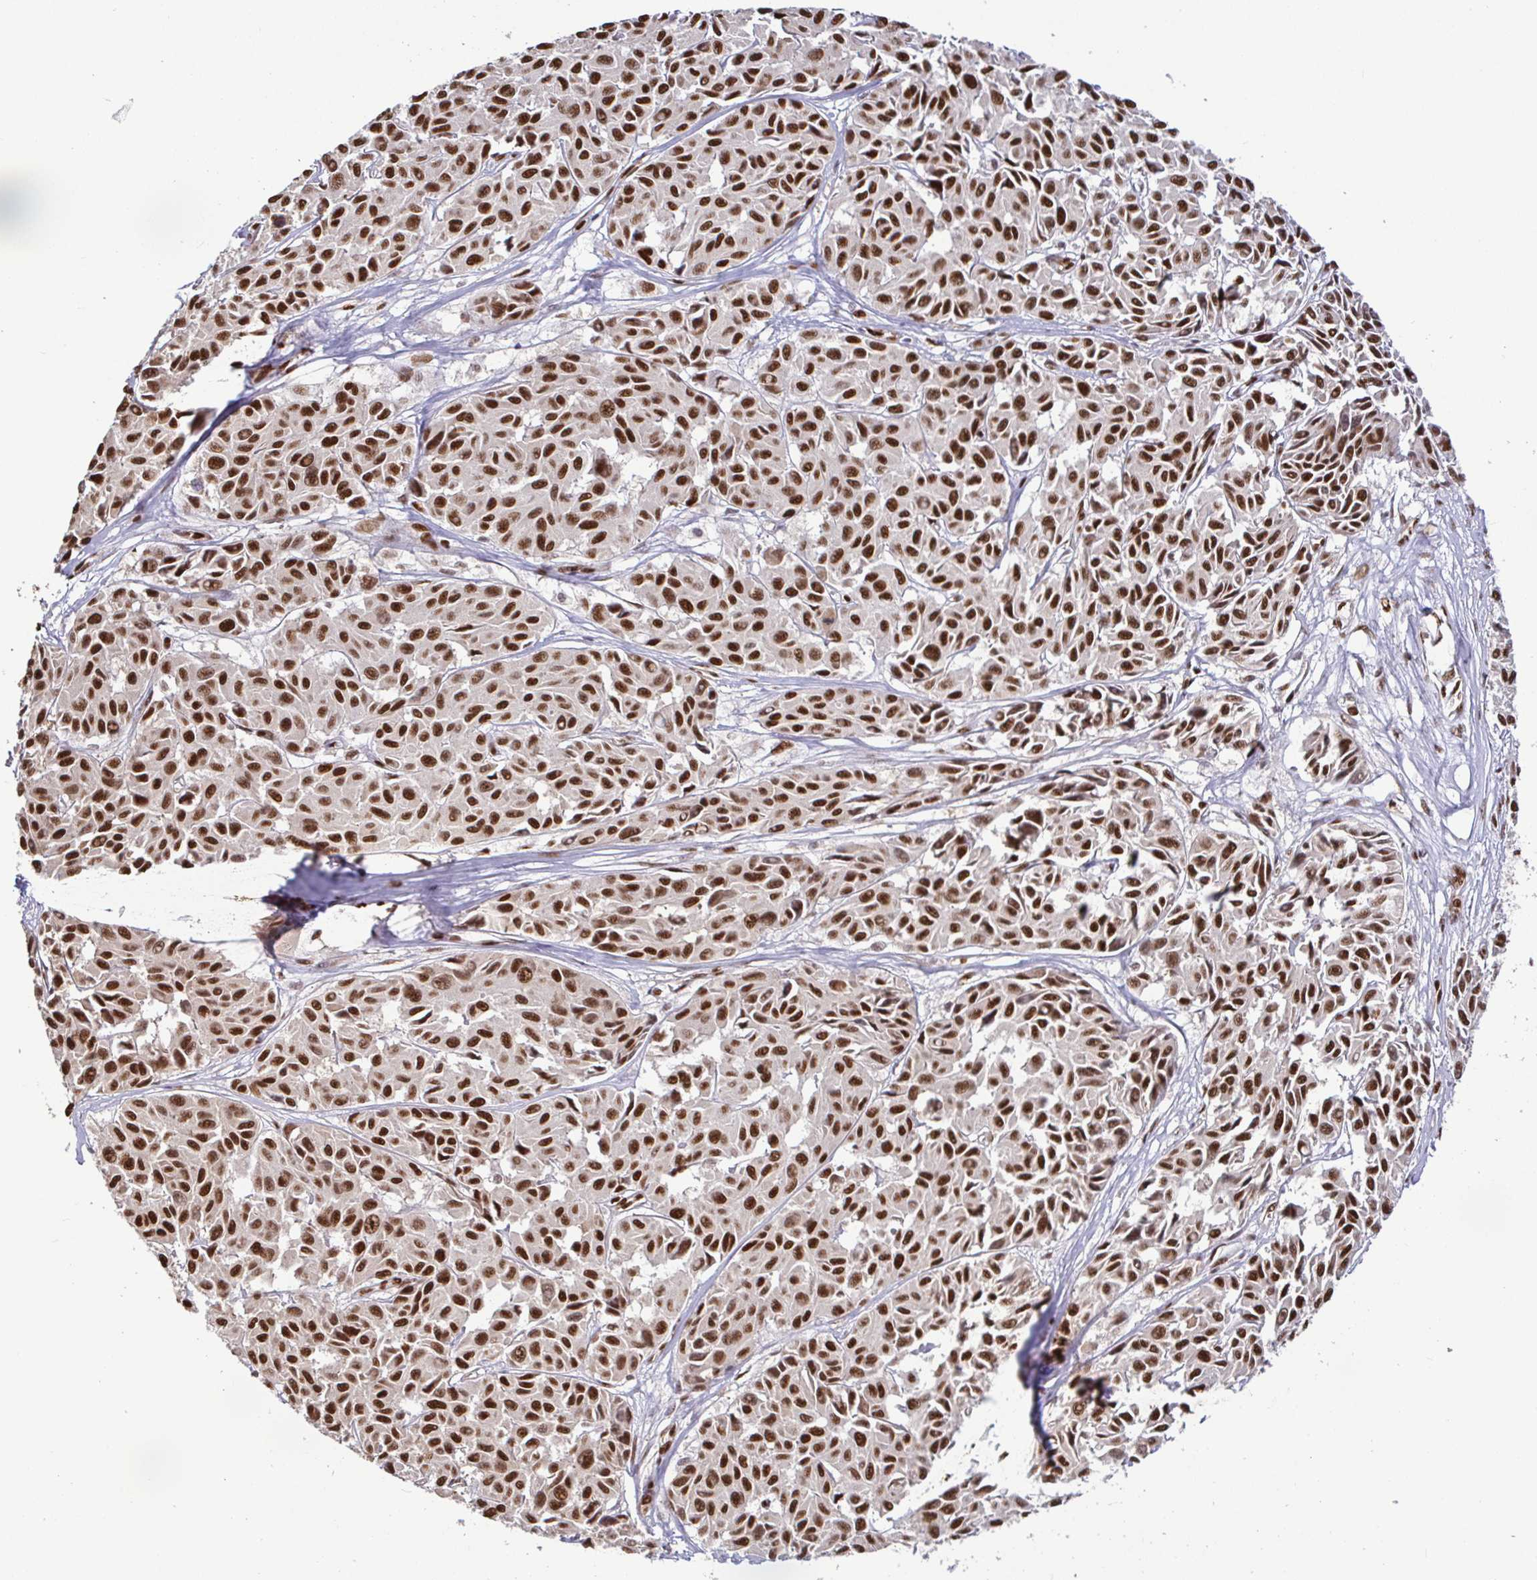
{"staining": {"intensity": "strong", "quantity": ">75%", "location": "nuclear"}, "tissue": "melanoma", "cell_type": "Tumor cells", "image_type": "cancer", "snomed": [{"axis": "morphology", "description": "Malignant melanoma, NOS"}, {"axis": "topography", "description": "Skin"}], "caption": "This histopathology image demonstrates melanoma stained with immunohistochemistry (IHC) to label a protein in brown. The nuclear of tumor cells show strong positivity for the protein. Nuclei are counter-stained blue.", "gene": "SP3", "patient": {"sex": "female", "age": 66}}